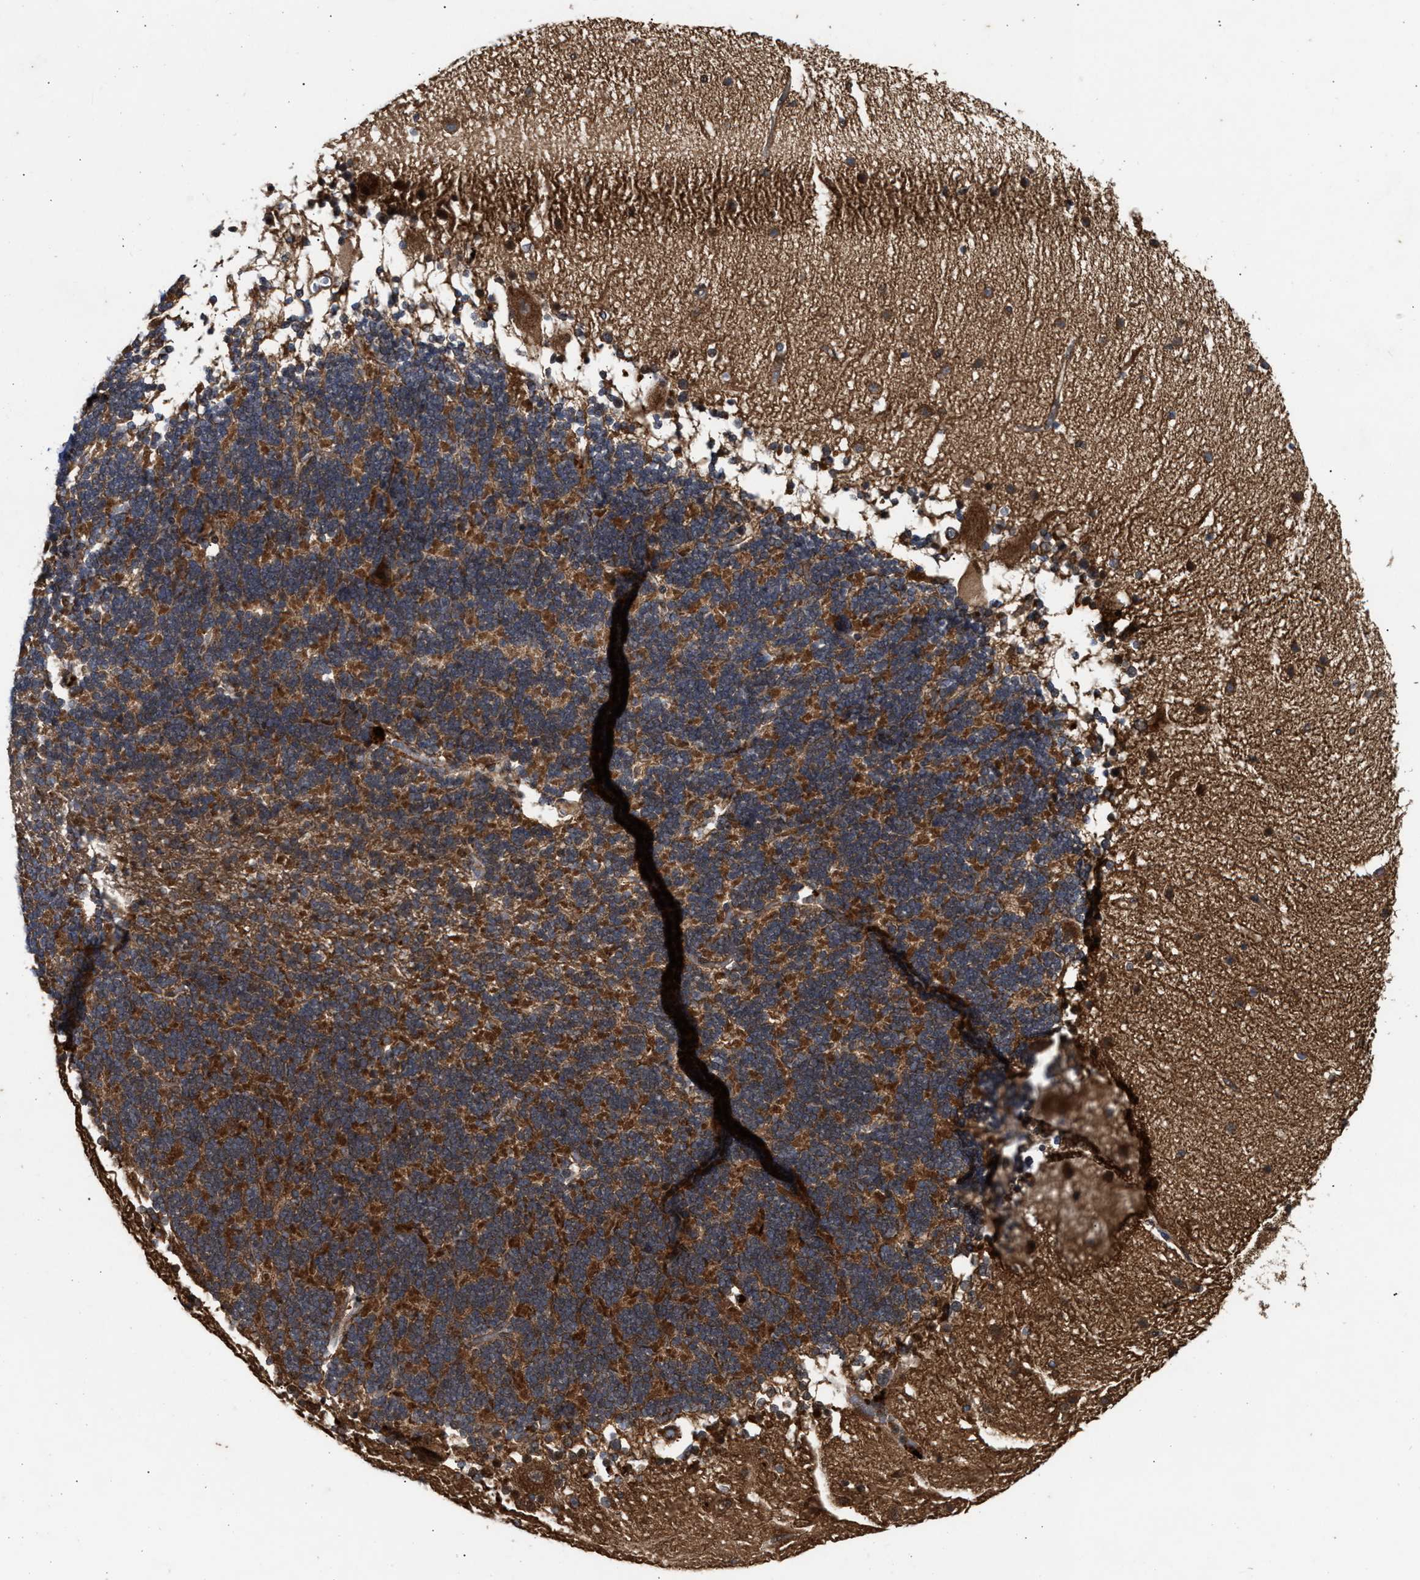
{"staining": {"intensity": "moderate", "quantity": ">75%", "location": "cytoplasmic/membranous"}, "tissue": "cerebellum", "cell_type": "Cells in granular layer", "image_type": "normal", "snomed": [{"axis": "morphology", "description": "Normal tissue, NOS"}, {"axis": "topography", "description": "Cerebellum"}], "caption": "This photomicrograph demonstrates unremarkable cerebellum stained with IHC to label a protein in brown. The cytoplasmic/membranous of cells in granular layer show moderate positivity for the protein. Nuclei are counter-stained blue.", "gene": "CFLAR", "patient": {"sex": "female", "age": 54}}